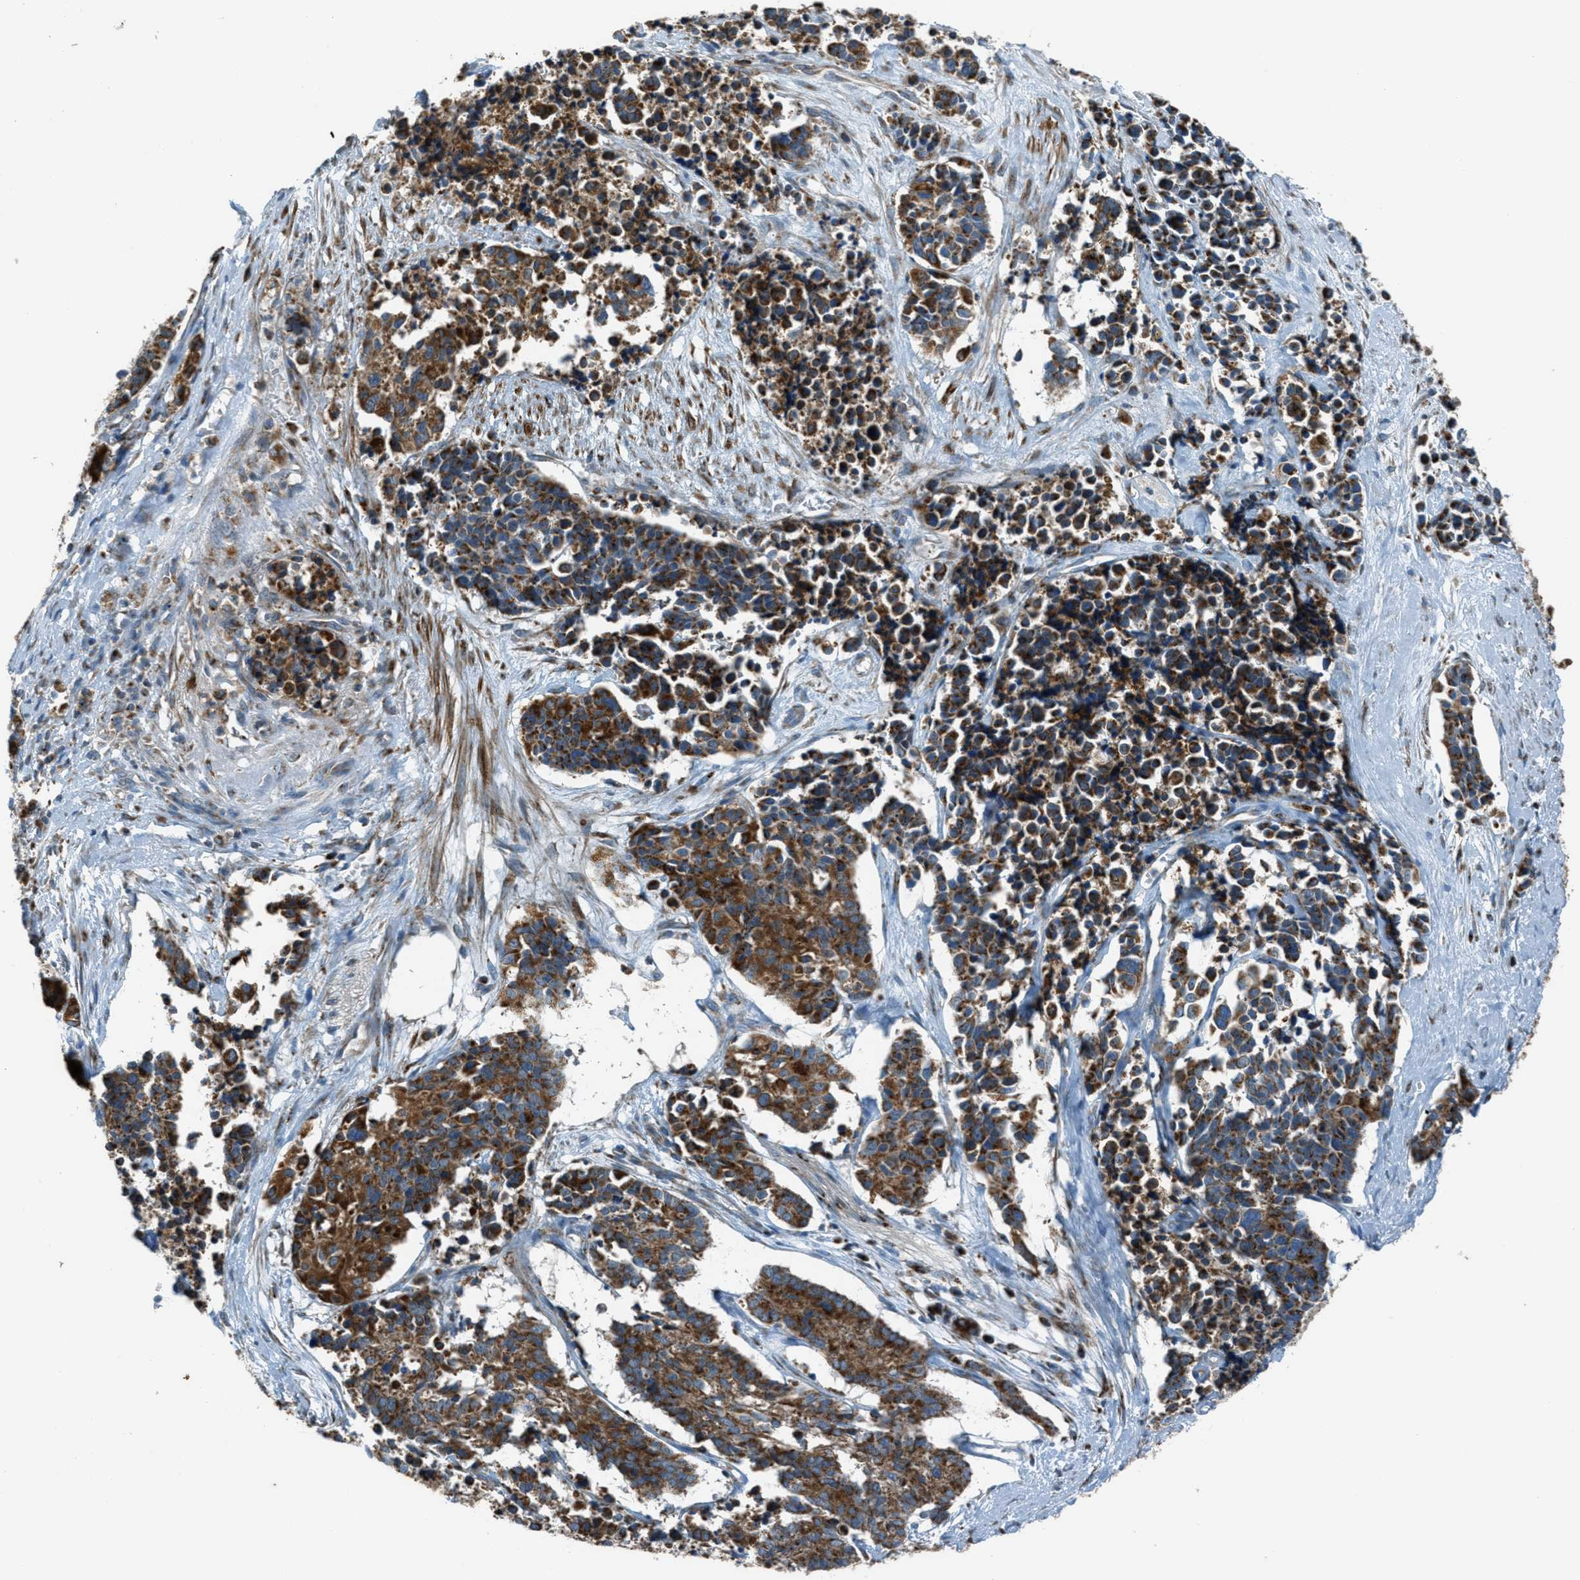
{"staining": {"intensity": "strong", "quantity": ">75%", "location": "cytoplasmic/membranous"}, "tissue": "cervical cancer", "cell_type": "Tumor cells", "image_type": "cancer", "snomed": [{"axis": "morphology", "description": "Squamous cell carcinoma, NOS"}, {"axis": "topography", "description": "Cervix"}], "caption": "Immunohistochemistry (DAB) staining of cervical squamous cell carcinoma demonstrates strong cytoplasmic/membranous protein staining in approximately >75% of tumor cells.", "gene": "BCKDK", "patient": {"sex": "female", "age": 35}}